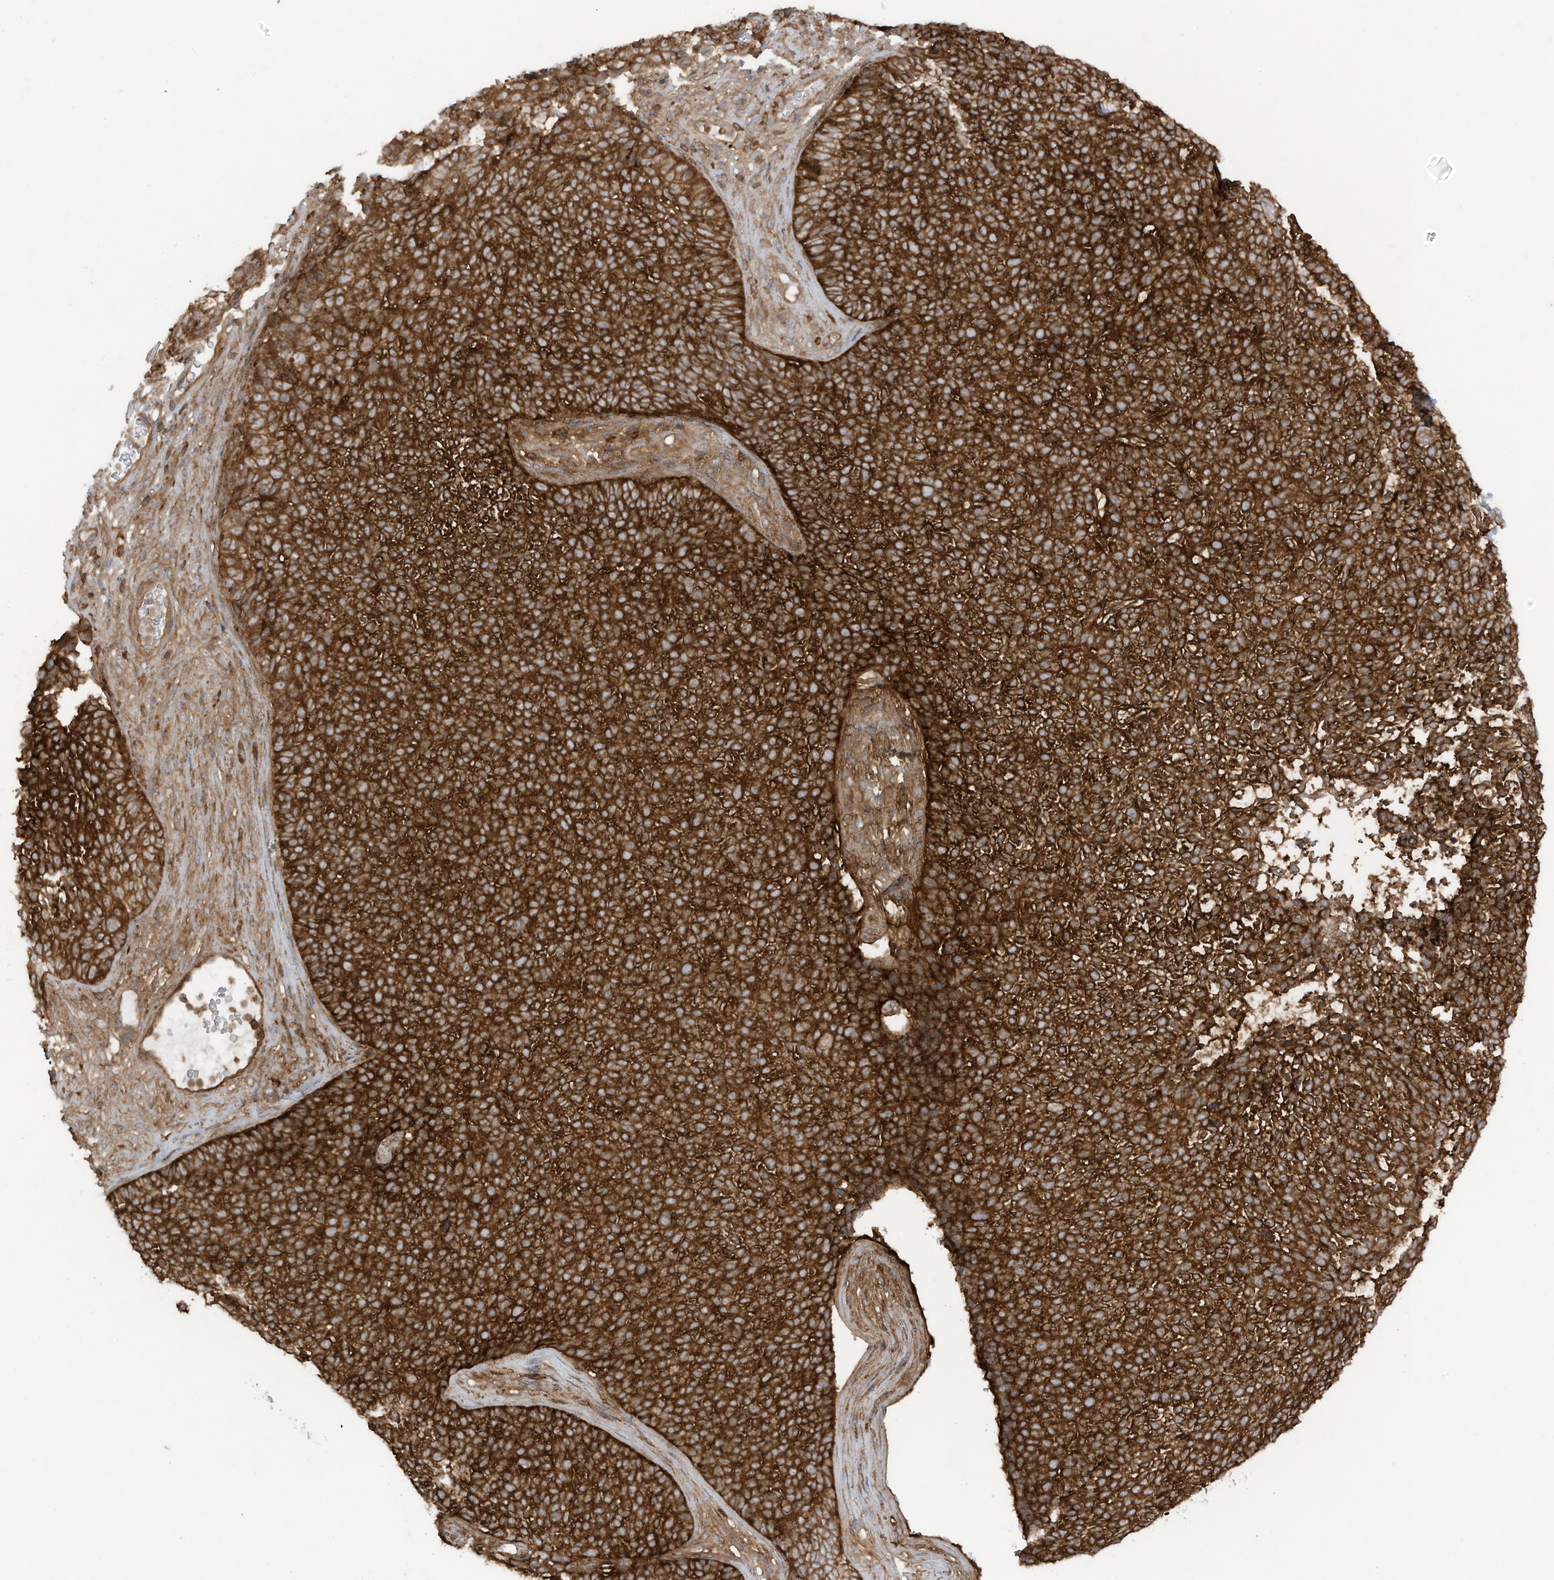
{"staining": {"intensity": "strong", "quantity": ">75%", "location": "cytoplasmic/membranous"}, "tissue": "skin cancer", "cell_type": "Tumor cells", "image_type": "cancer", "snomed": [{"axis": "morphology", "description": "Basal cell carcinoma"}, {"axis": "topography", "description": "Skin"}], "caption": "Immunohistochemical staining of basal cell carcinoma (skin) exhibits high levels of strong cytoplasmic/membranous protein expression in approximately >75% of tumor cells. Using DAB (3,3'-diaminobenzidine) (brown) and hematoxylin (blue) stains, captured at high magnification using brightfield microscopy.", "gene": "REPS1", "patient": {"sex": "female", "age": 84}}